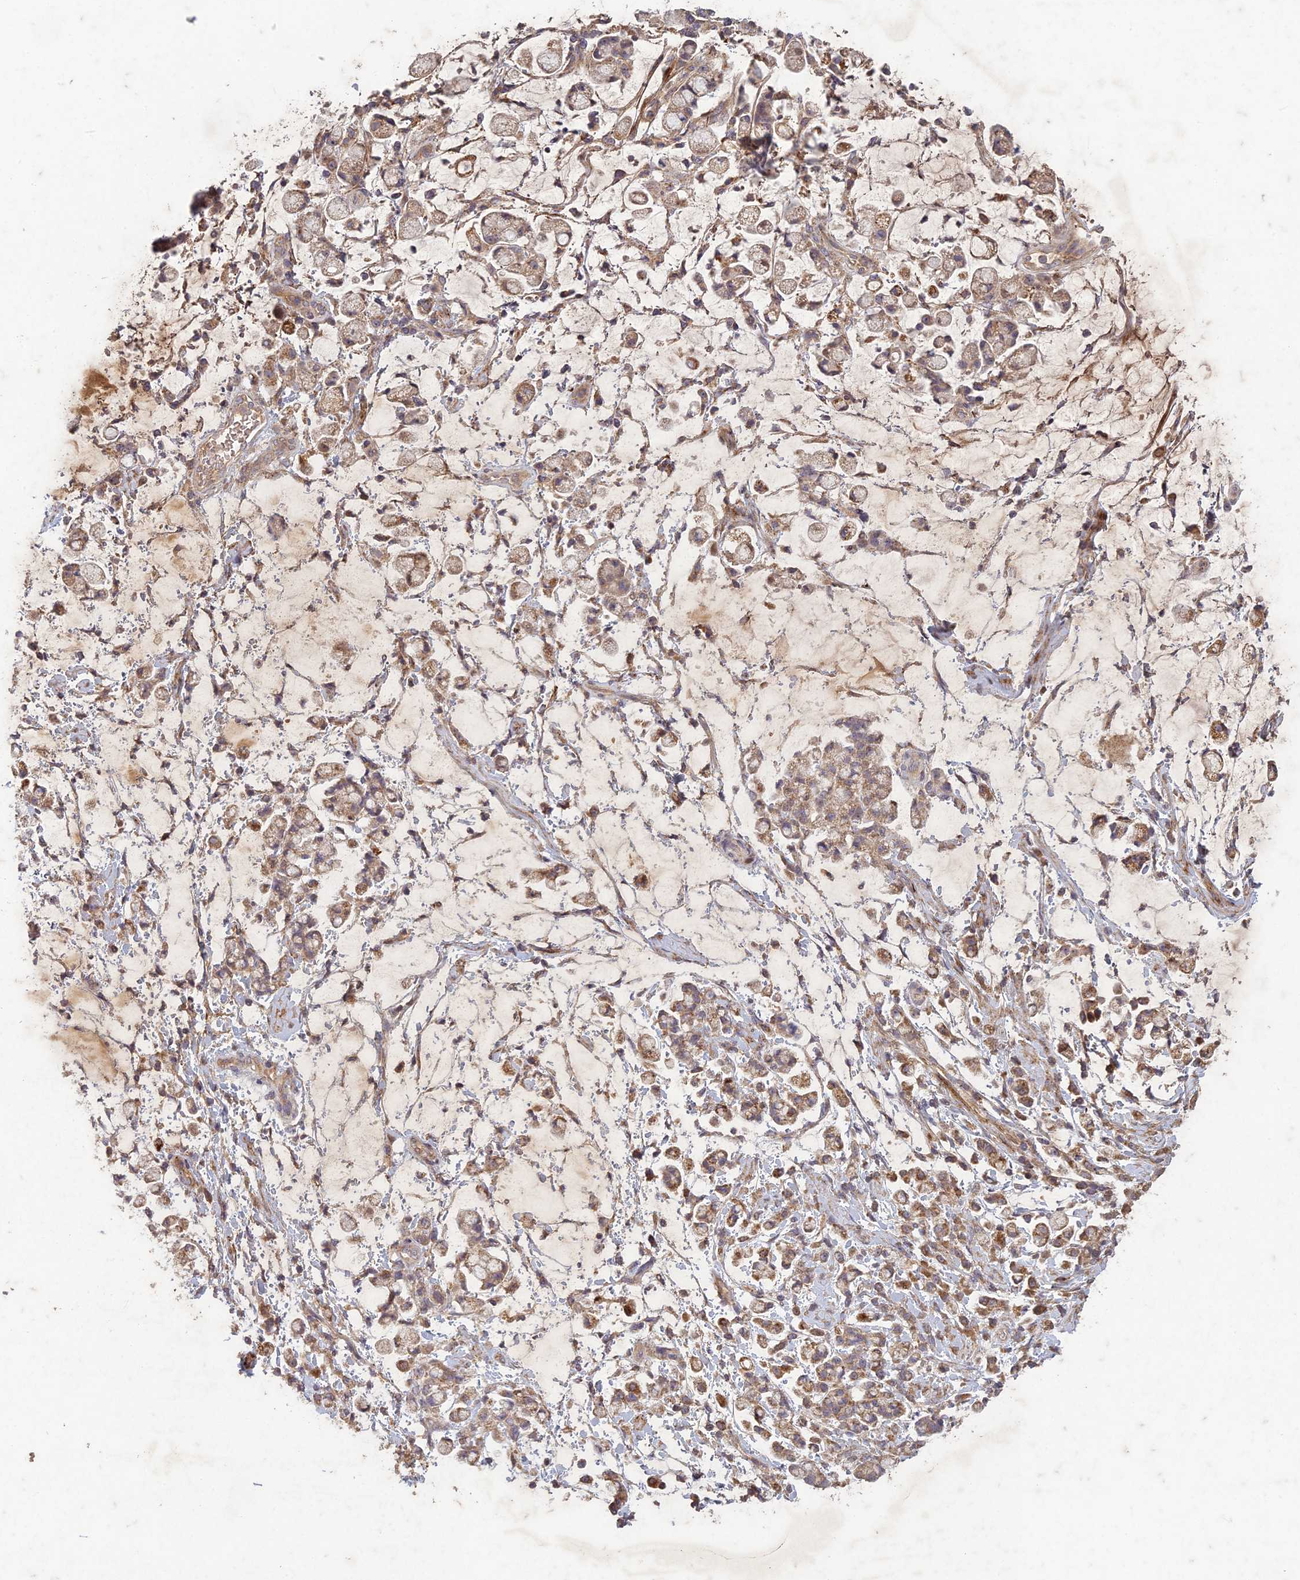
{"staining": {"intensity": "moderate", "quantity": ">75%", "location": "cytoplasmic/membranous"}, "tissue": "stomach cancer", "cell_type": "Tumor cells", "image_type": "cancer", "snomed": [{"axis": "morphology", "description": "Adenocarcinoma, NOS"}, {"axis": "topography", "description": "Stomach"}], "caption": "High-power microscopy captured an immunohistochemistry micrograph of stomach adenocarcinoma, revealing moderate cytoplasmic/membranous expression in about >75% of tumor cells. The protein is shown in brown color, while the nuclei are stained blue.", "gene": "TCF25", "patient": {"sex": "female", "age": 60}}